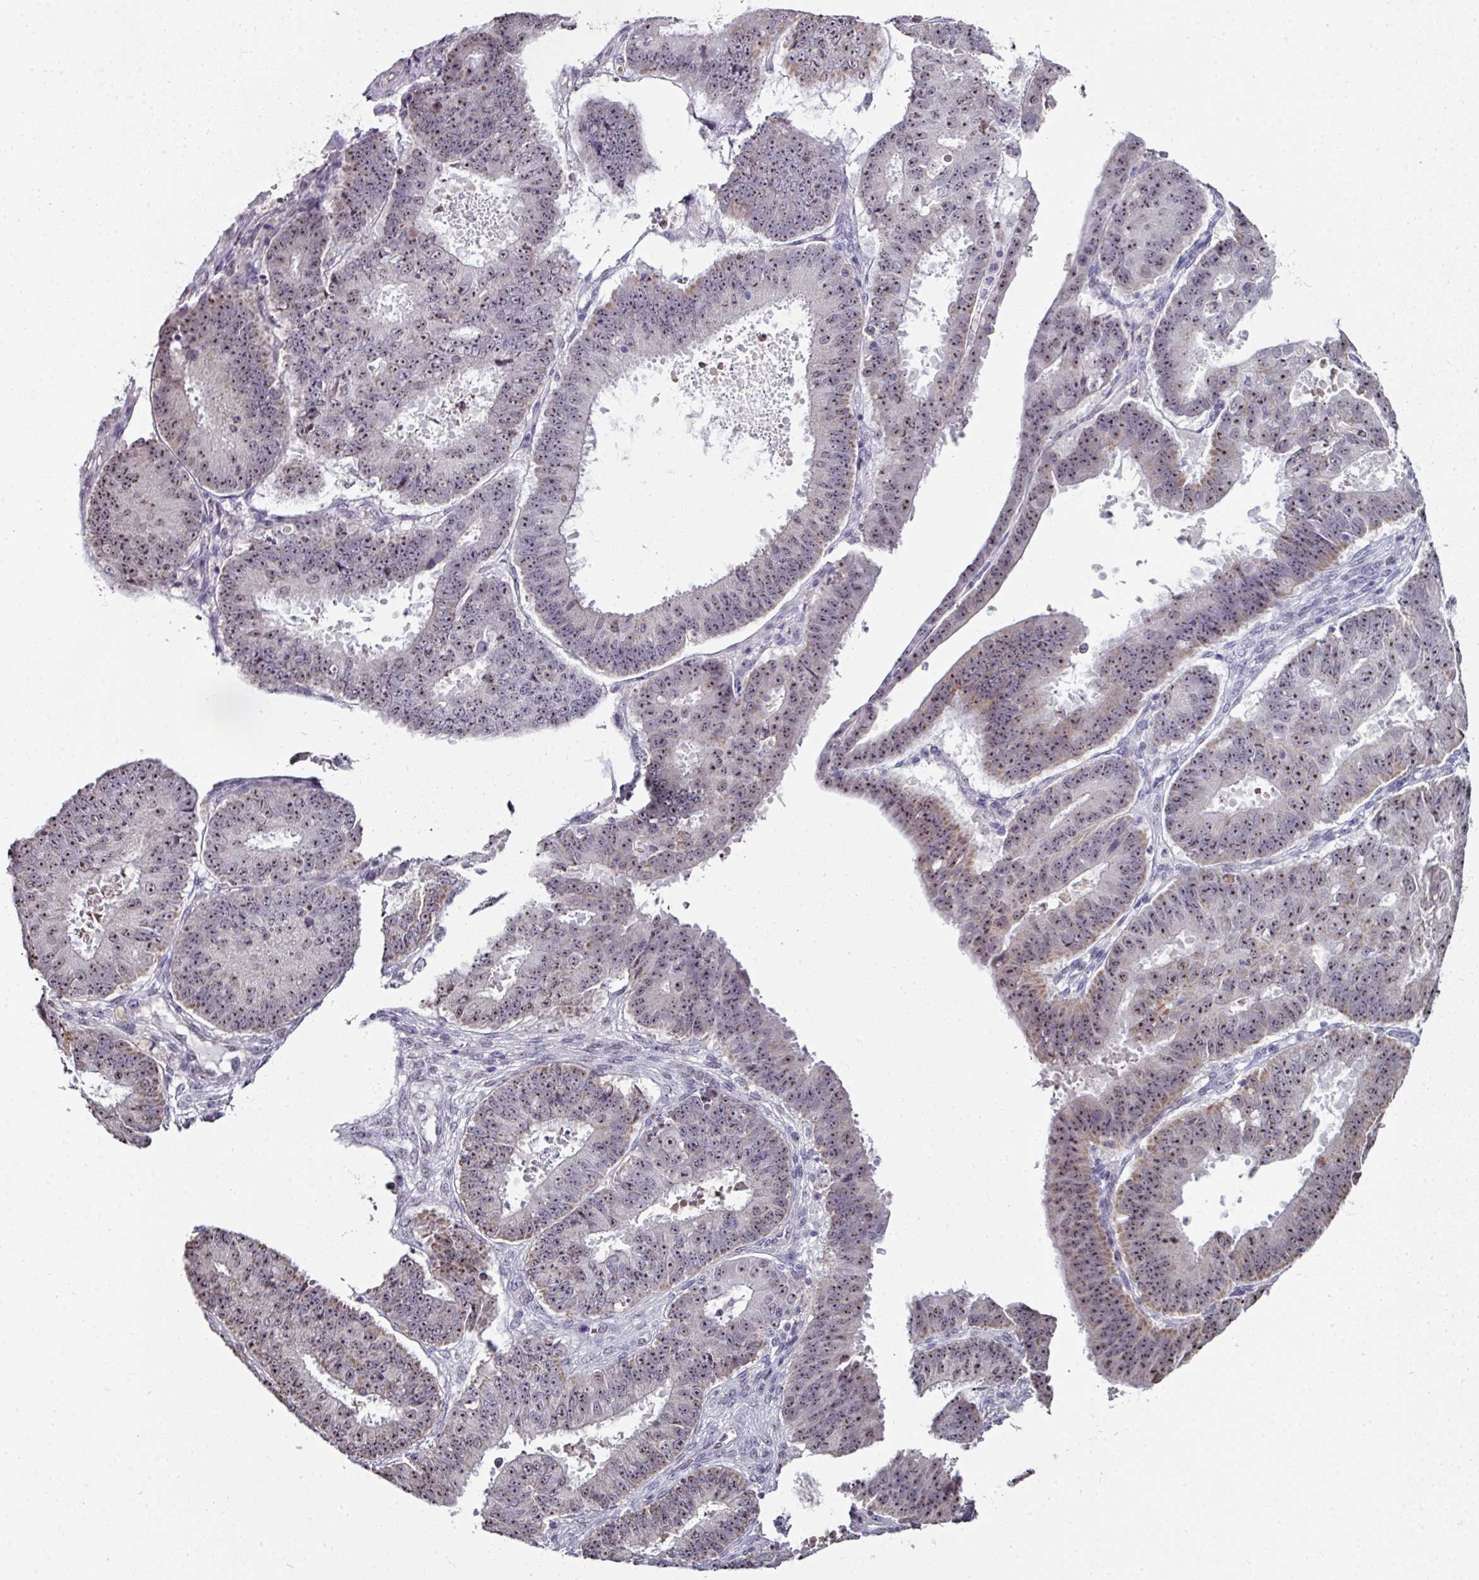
{"staining": {"intensity": "moderate", "quantity": ">75%", "location": "cytoplasmic/membranous,nuclear"}, "tissue": "ovarian cancer", "cell_type": "Tumor cells", "image_type": "cancer", "snomed": [{"axis": "morphology", "description": "Carcinoma, endometroid"}, {"axis": "topography", "description": "Appendix"}, {"axis": "topography", "description": "Ovary"}], "caption": "Human ovarian endometroid carcinoma stained with a protein marker reveals moderate staining in tumor cells.", "gene": "NACC2", "patient": {"sex": "female", "age": 42}}